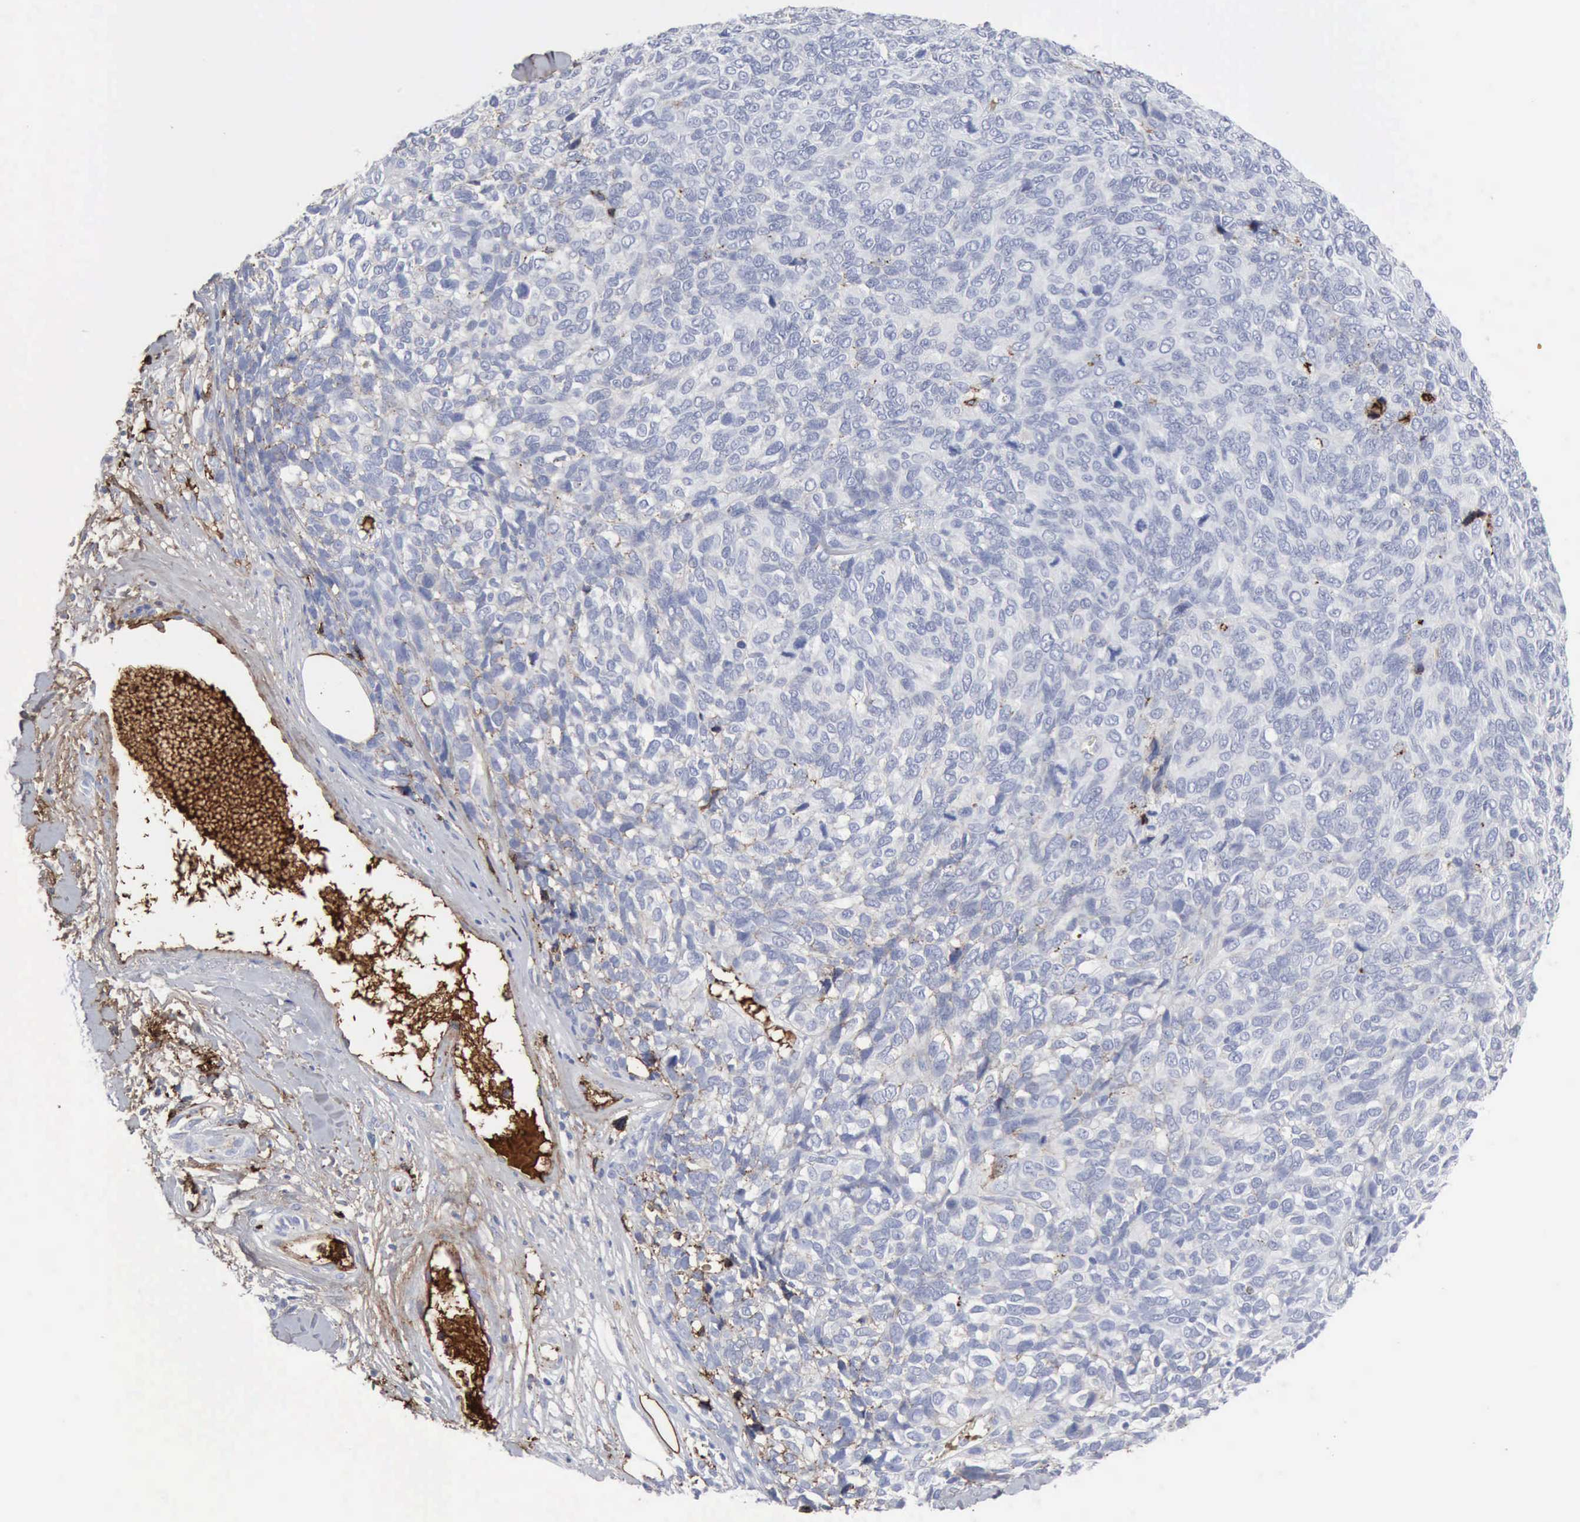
{"staining": {"intensity": "negative", "quantity": "none", "location": "none"}, "tissue": "melanoma", "cell_type": "Tumor cells", "image_type": "cancer", "snomed": [{"axis": "morphology", "description": "Malignant melanoma, NOS"}, {"axis": "topography", "description": "Skin"}], "caption": "Malignant melanoma was stained to show a protein in brown. There is no significant positivity in tumor cells.", "gene": "C4BPA", "patient": {"sex": "female", "age": 85}}